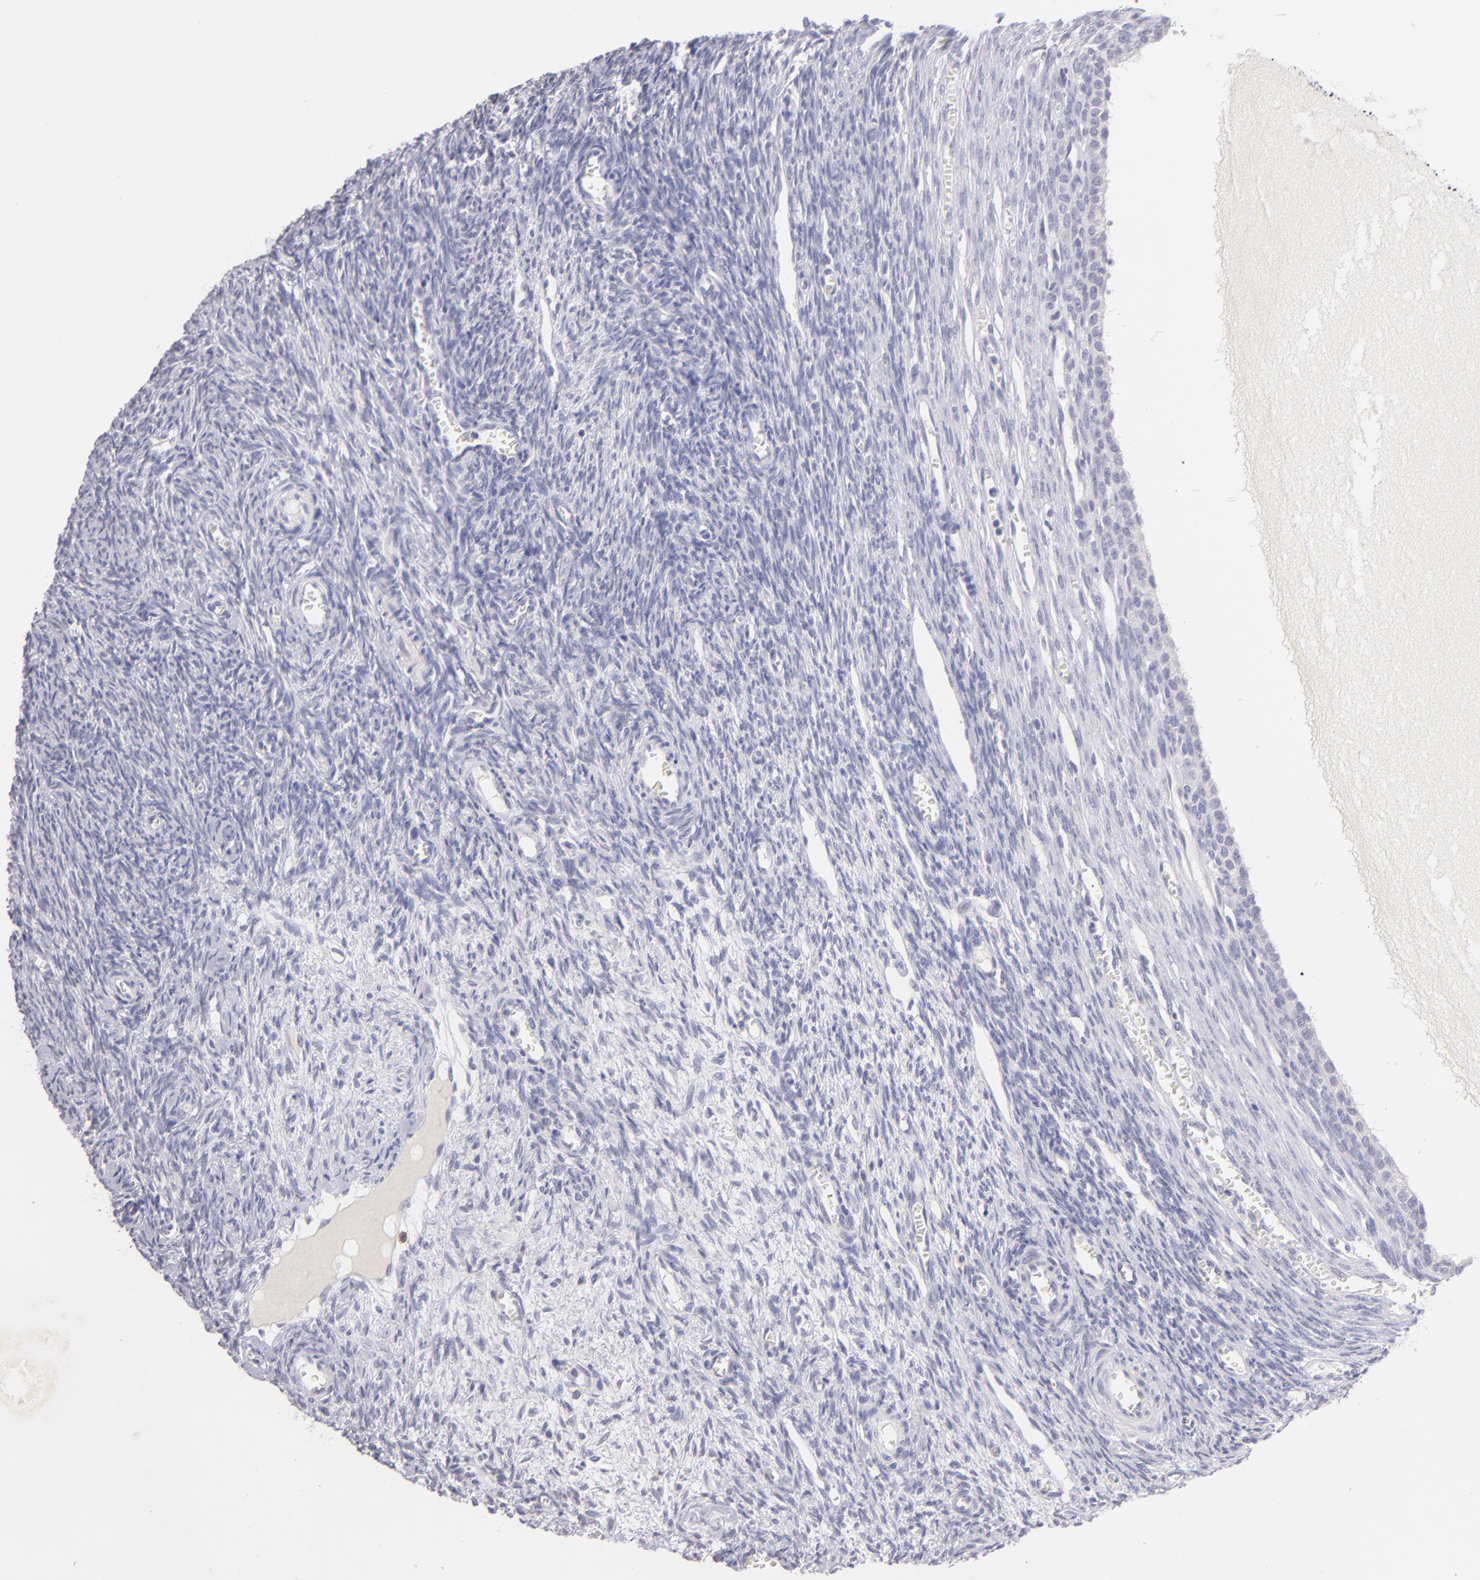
{"staining": {"intensity": "negative", "quantity": "none", "location": "none"}, "tissue": "ovary", "cell_type": "Follicle cells", "image_type": "normal", "snomed": [{"axis": "morphology", "description": "Normal tissue, NOS"}, {"axis": "topography", "description": "Ovary"}], "caption": "High magnification brightfield microscopy of benign ovary stained with DAB (3,3'-diaminobenzidine) (brown) and counterstained with hematoxylin (blue): follicle cells show no significant staining. (Brightfield microscopy of DAB (3,3'-diaminobenzidine) immunohistochemistry (IHC) at high magnification).", "gene": "IL2RA", "patient": {"sex": "female", "age": 27}}